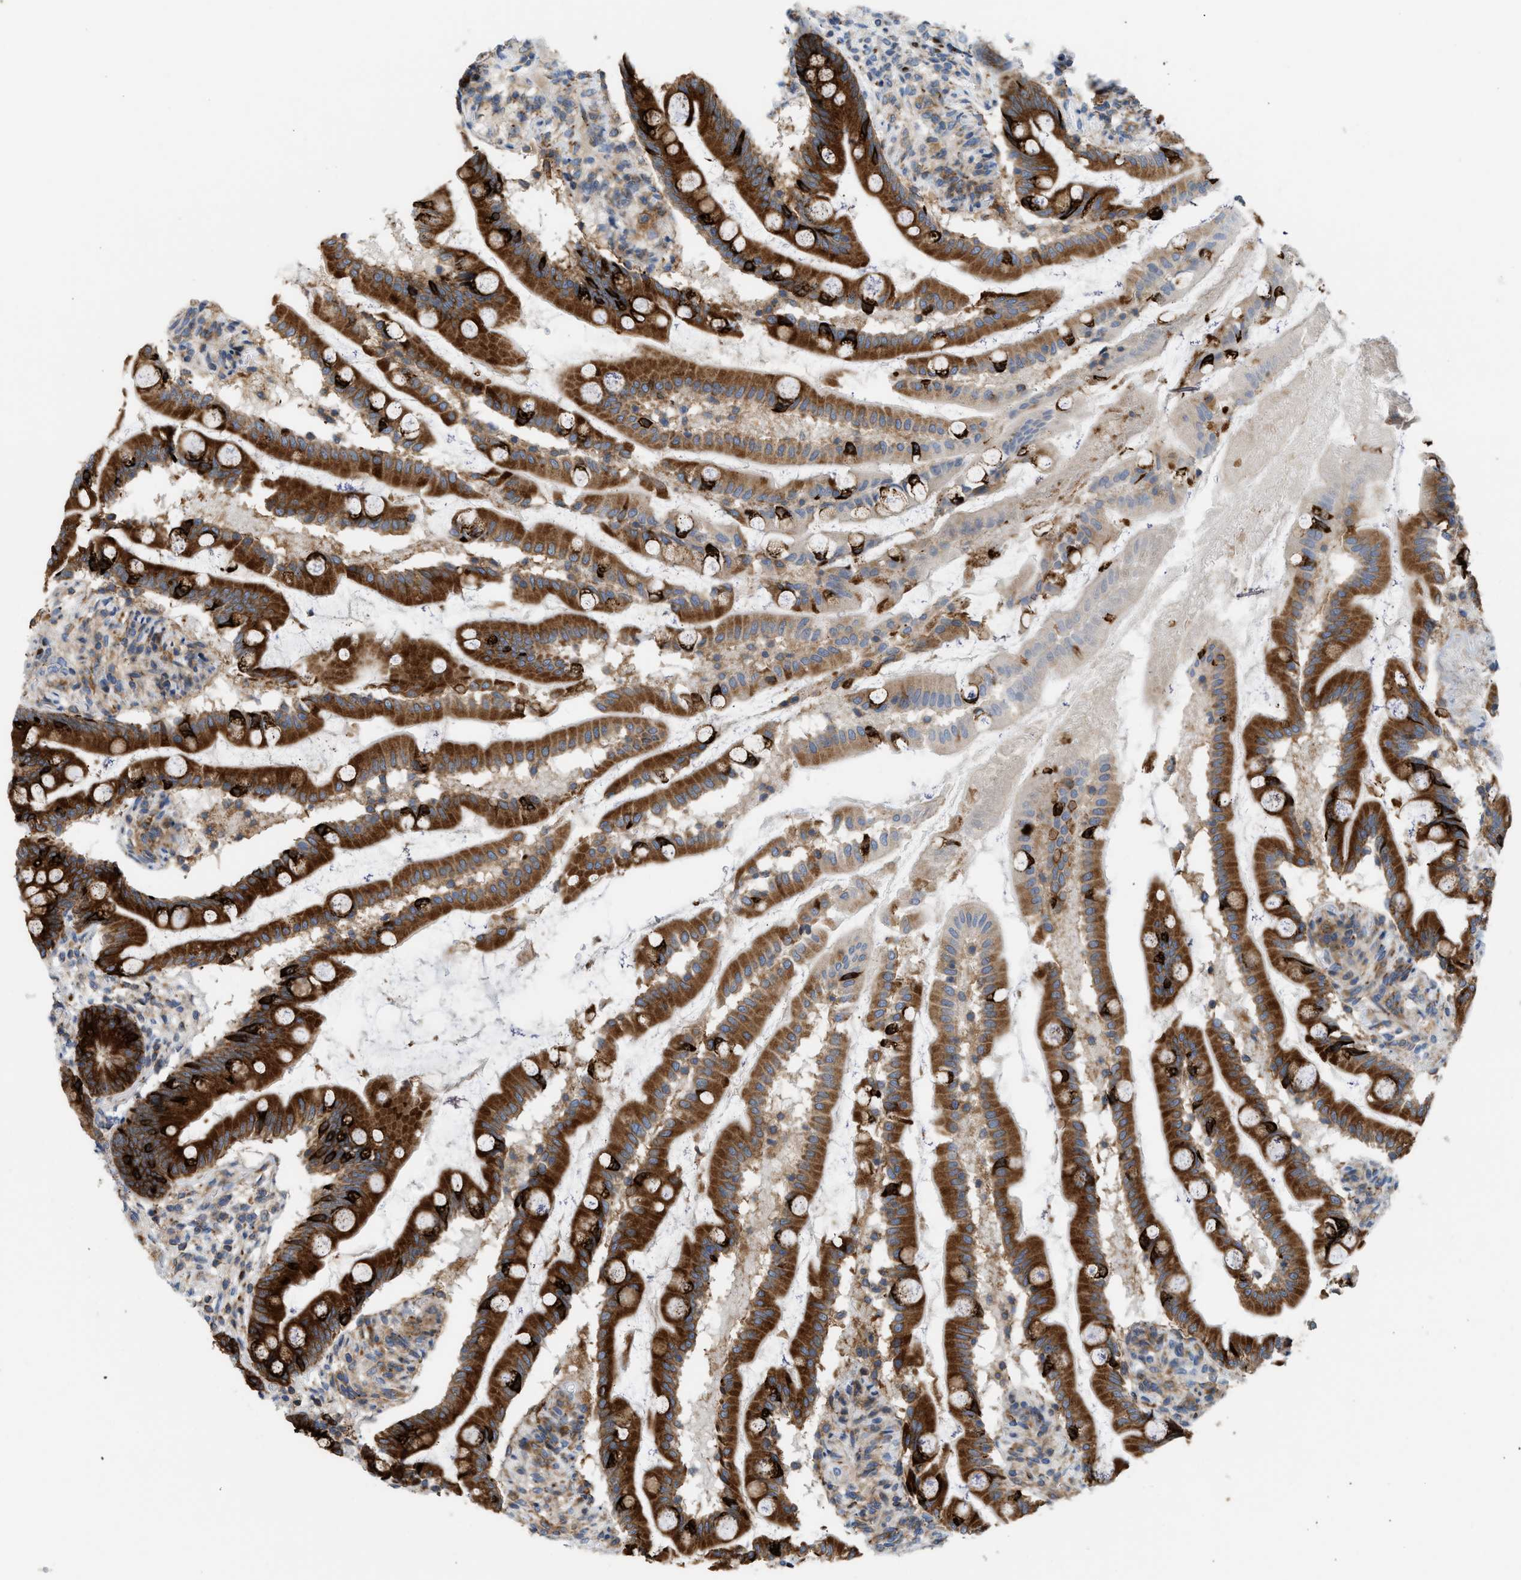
{"staining": {"intensity": "strong", "quantity": ">75%", "location": "cytoplasmic/membranous"}, "tissue": "small intestine", "cell_type": "Glandular cells", "image_type": "normal", "snomed": [{"axis": "morphology", "description": "Normal tissue, NOS"}, {"axis": "topography", "description": "Small intestine"}], "caption": "Strong cytoplasmic/membranous protein expression is identified in about >75% of glandular cells in small intestine. (DAB IHC, brown staining for protein, blue staining for nuclei).", "gene": "DIPK1A", "patient": {"sex": "female", "age": 56}}